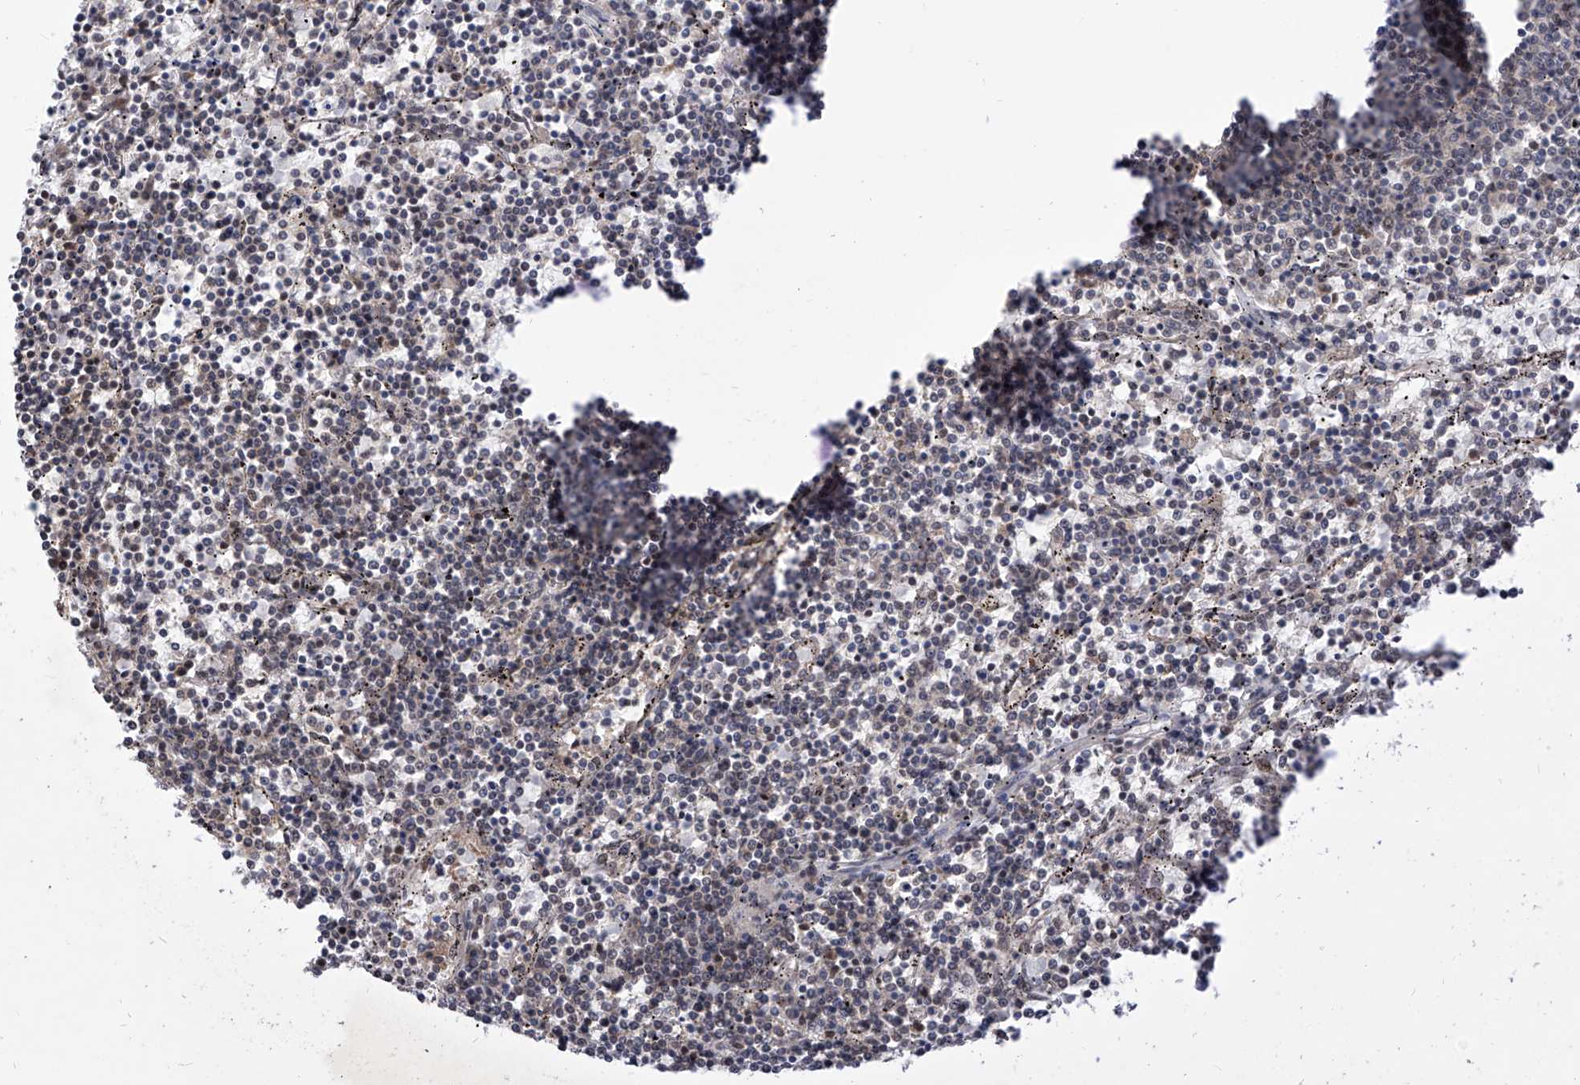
{"staining": {"intensity": "negative", "quantity": "none", "location": "none"}, "tissue": "lymphoma", "cell_type": "Tumor cells", "image_type": "cancer", "snomed": [{"axis": "morphology", "description": "Malignant lymphoma, non-Hodgkin's type, Low grade"}, {"axis": "topography", "description": "Spleen"}], "caption": "The photomicrograph shows no staining of tumor cells in low-grade malignant lymphoma, non-Hodgkin's type.", "gene": "LGR4", "patient": {"sex": "female", "age": 50}}